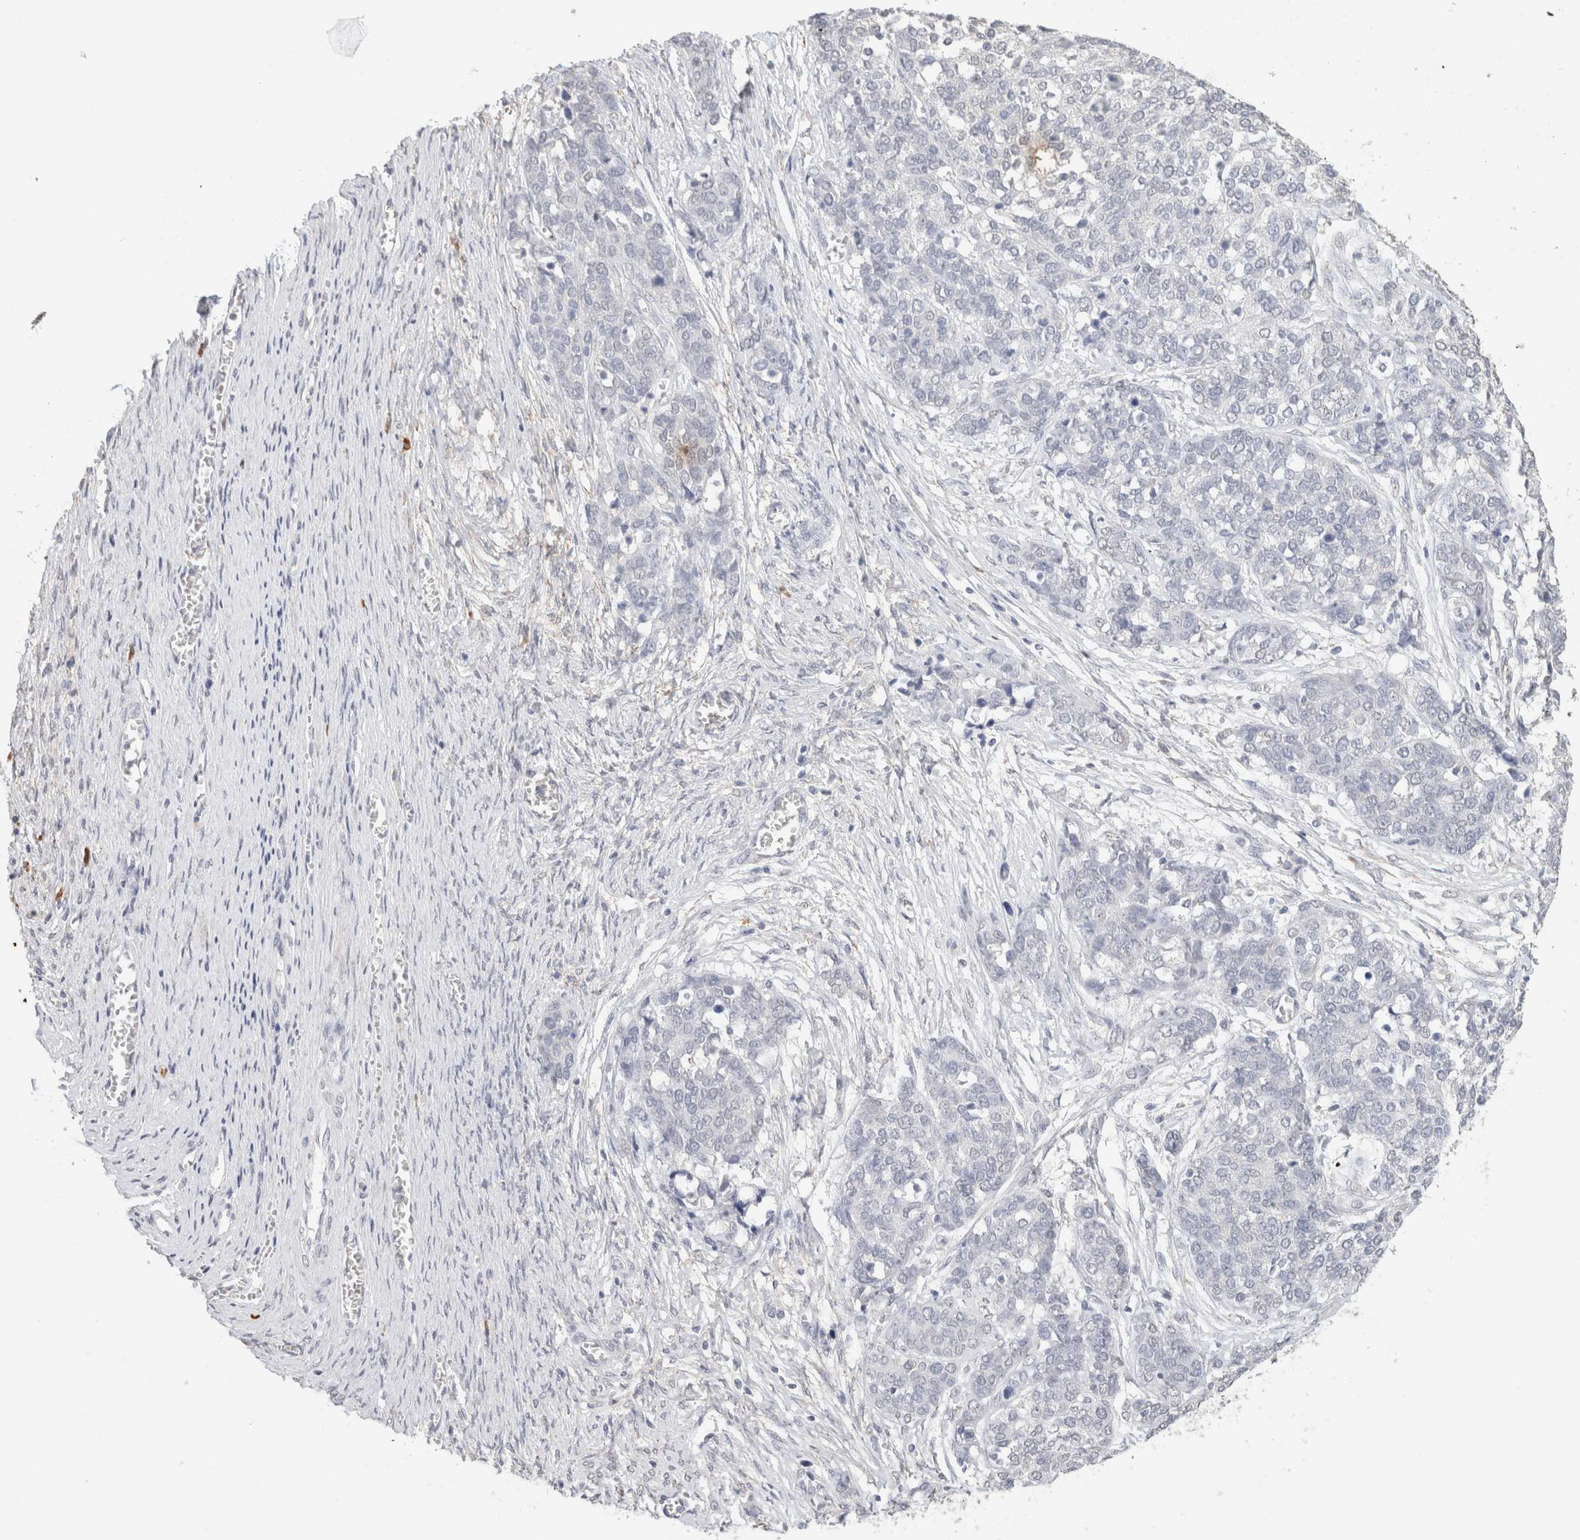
{"staining": {"intensity": "negative", "quantity": "none", "location": "none"}, "tissue": "ovarian cancer", "cell_type": "Tumor cells", "image_type": "cancer", "snomed": [{"axis": "morphology", "description": "Cystadenocarcinoma, serous, NOS"}, {"axis": "topography", "description": "Ovary"}], "caption": "Immunohistochemistry photomicrograph of ovarian cancer (serous cystadenocarcinoma) stained for a protein (brown), which demonstrates no positivity in tumor cells.", "gene": "CD80", "patient": {"sex": "female", "age": 44}}